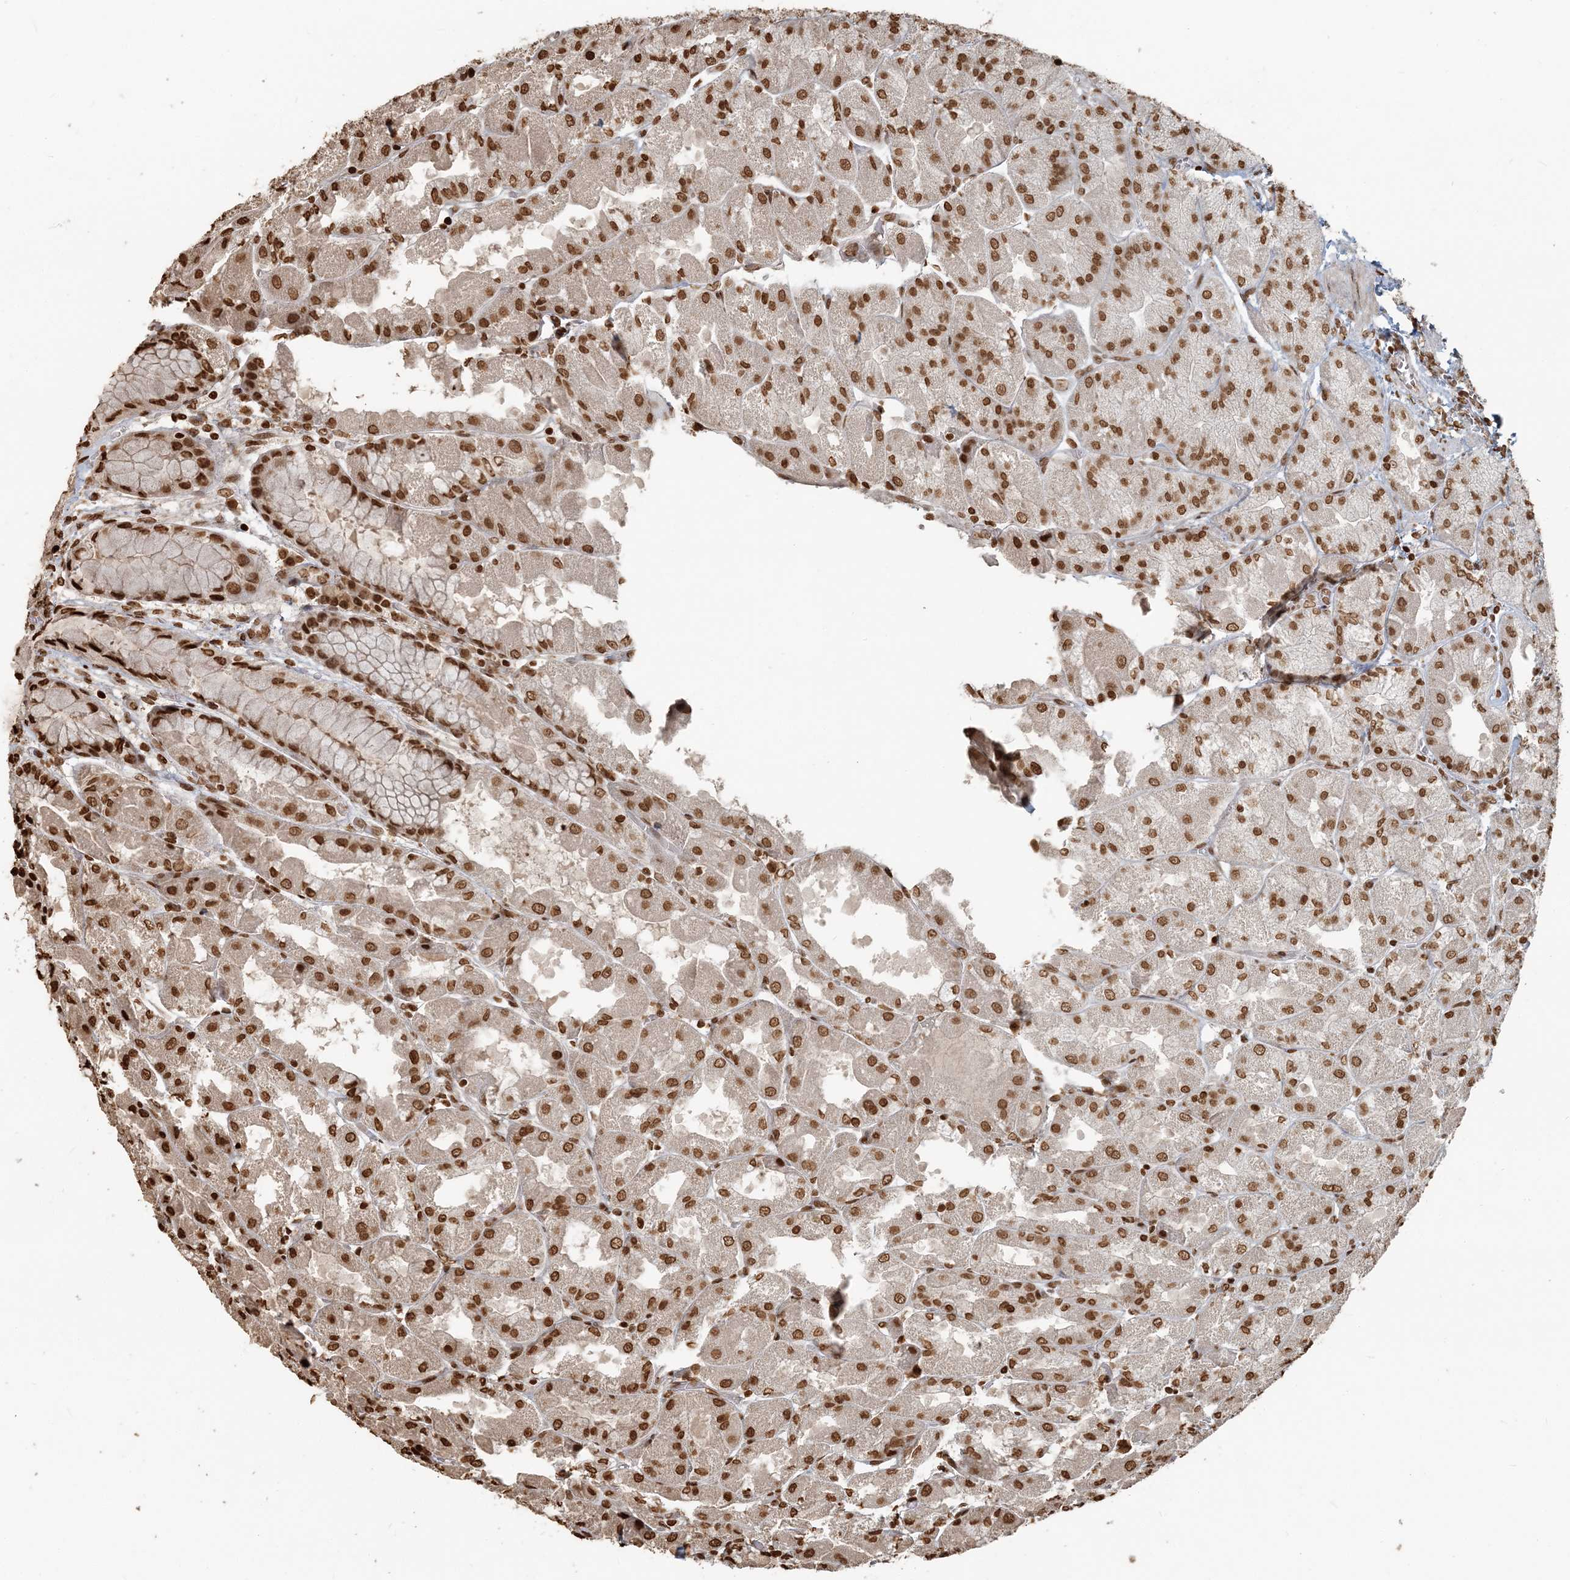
{"staining": {"intensity": "strong", "quantity": ">75%", "location": "nuclear"}, "tissue": "stomach", "cell_type": "Glandular cells", "image_type": "normal", "snomed": [{"axis": "morphology", "description": "Normal tissue, NOS"}, {"axis": "topography", "description": "Stomach"}], "caption": "Protein expression analysis of benign stomach shows strong nuclear positivity in about >75% of glandular cells.", "gene": "H3", "patient": {"sex": "female", "age": 61}}